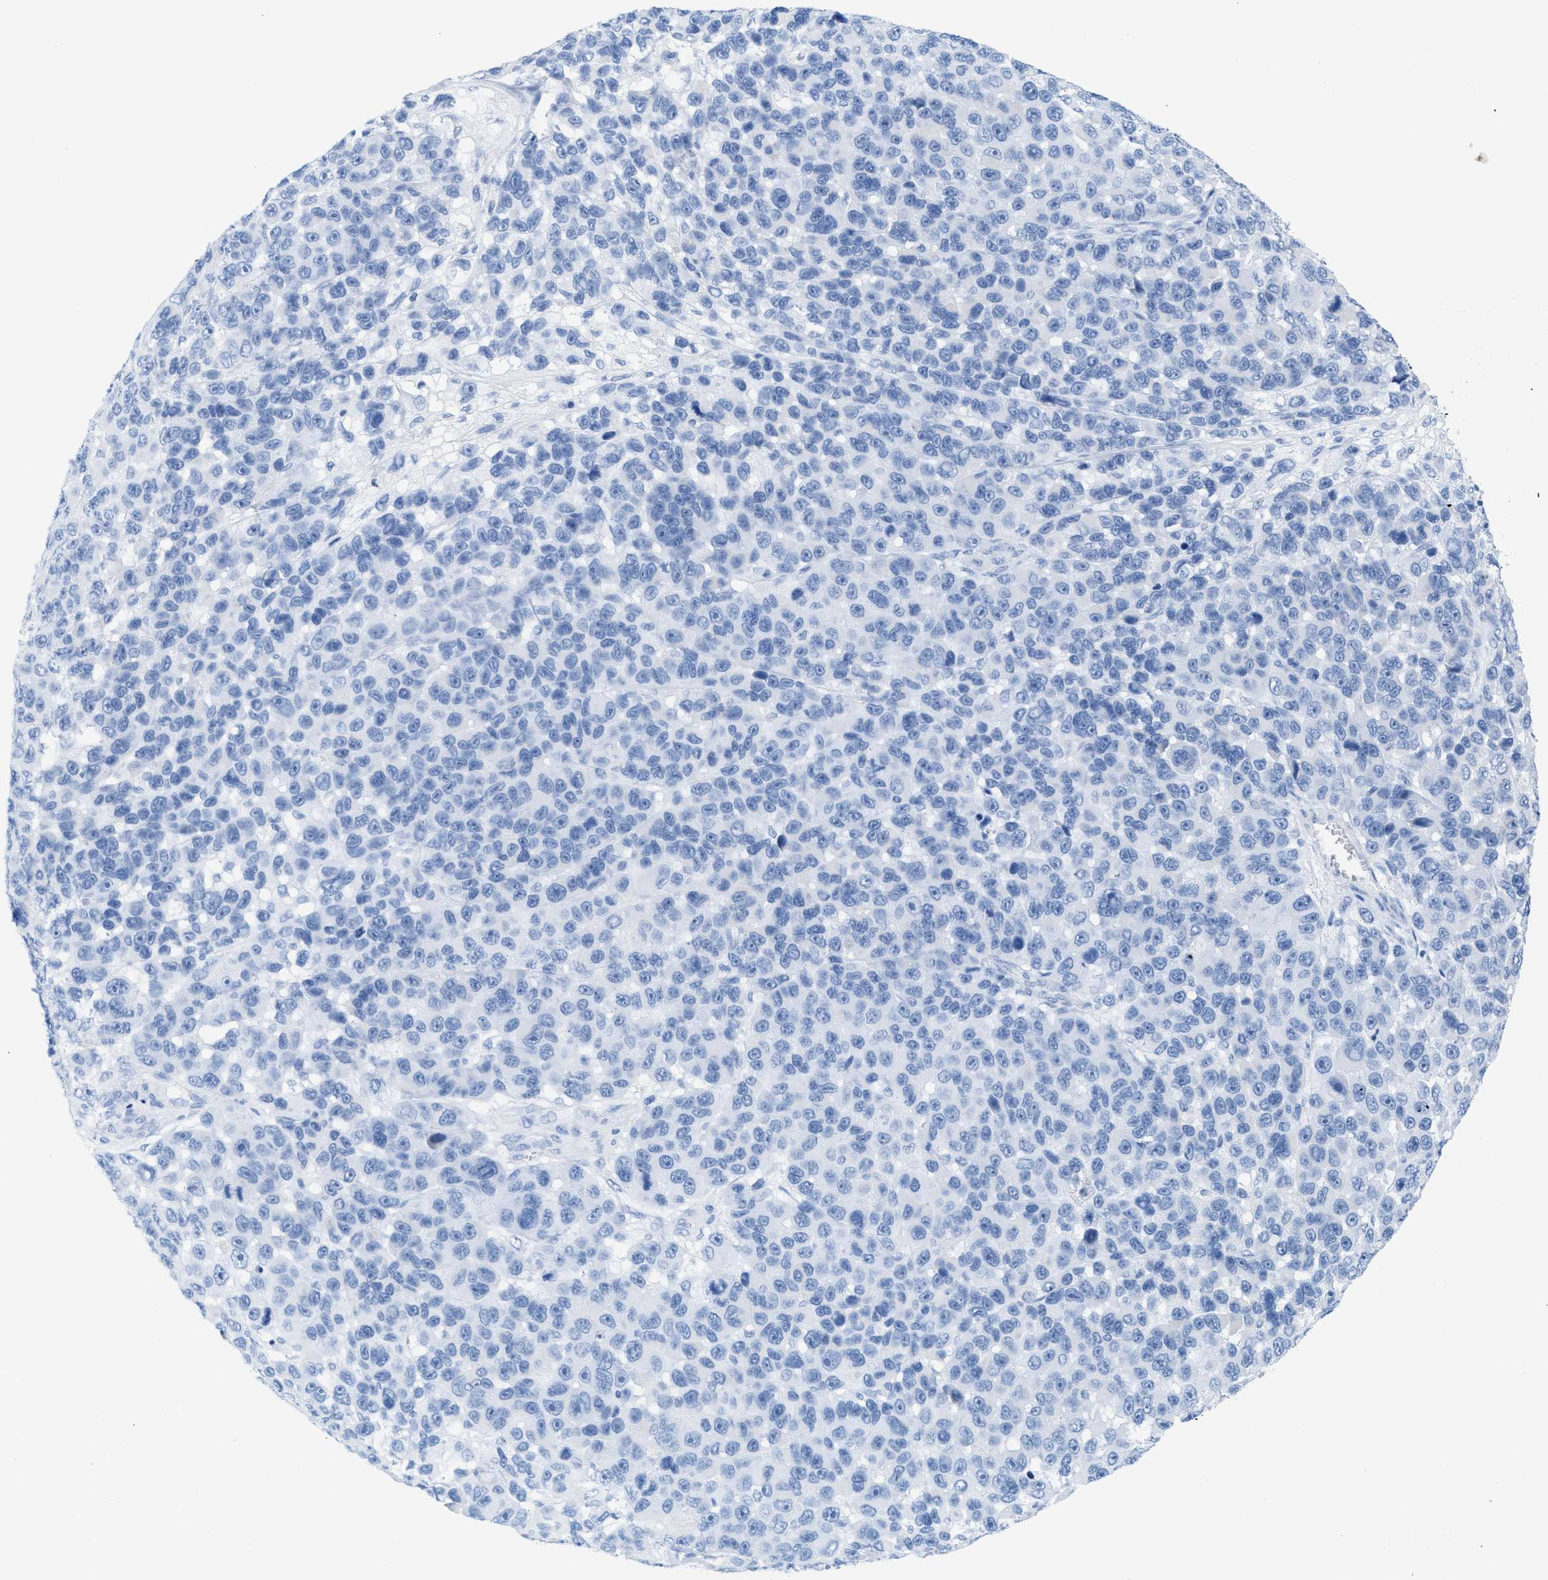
{"staining": {"intensity": "negative", "quantity": "none", "location": "none"}, "tissue": "melanoma", "cell_type": "Tumor cells", "image_type": "cancer", "snomed": [{"axis": "morphology", "description": "Malignant melanoma, NOS"}, {"axis": "topography", "description": "Skin"}], "caption": "This is an IHC image of malignant melanoma. There is no positivity in tumor cells.", "gene": "ASGR1", "patient": {"sex": "male", "age": 53}}